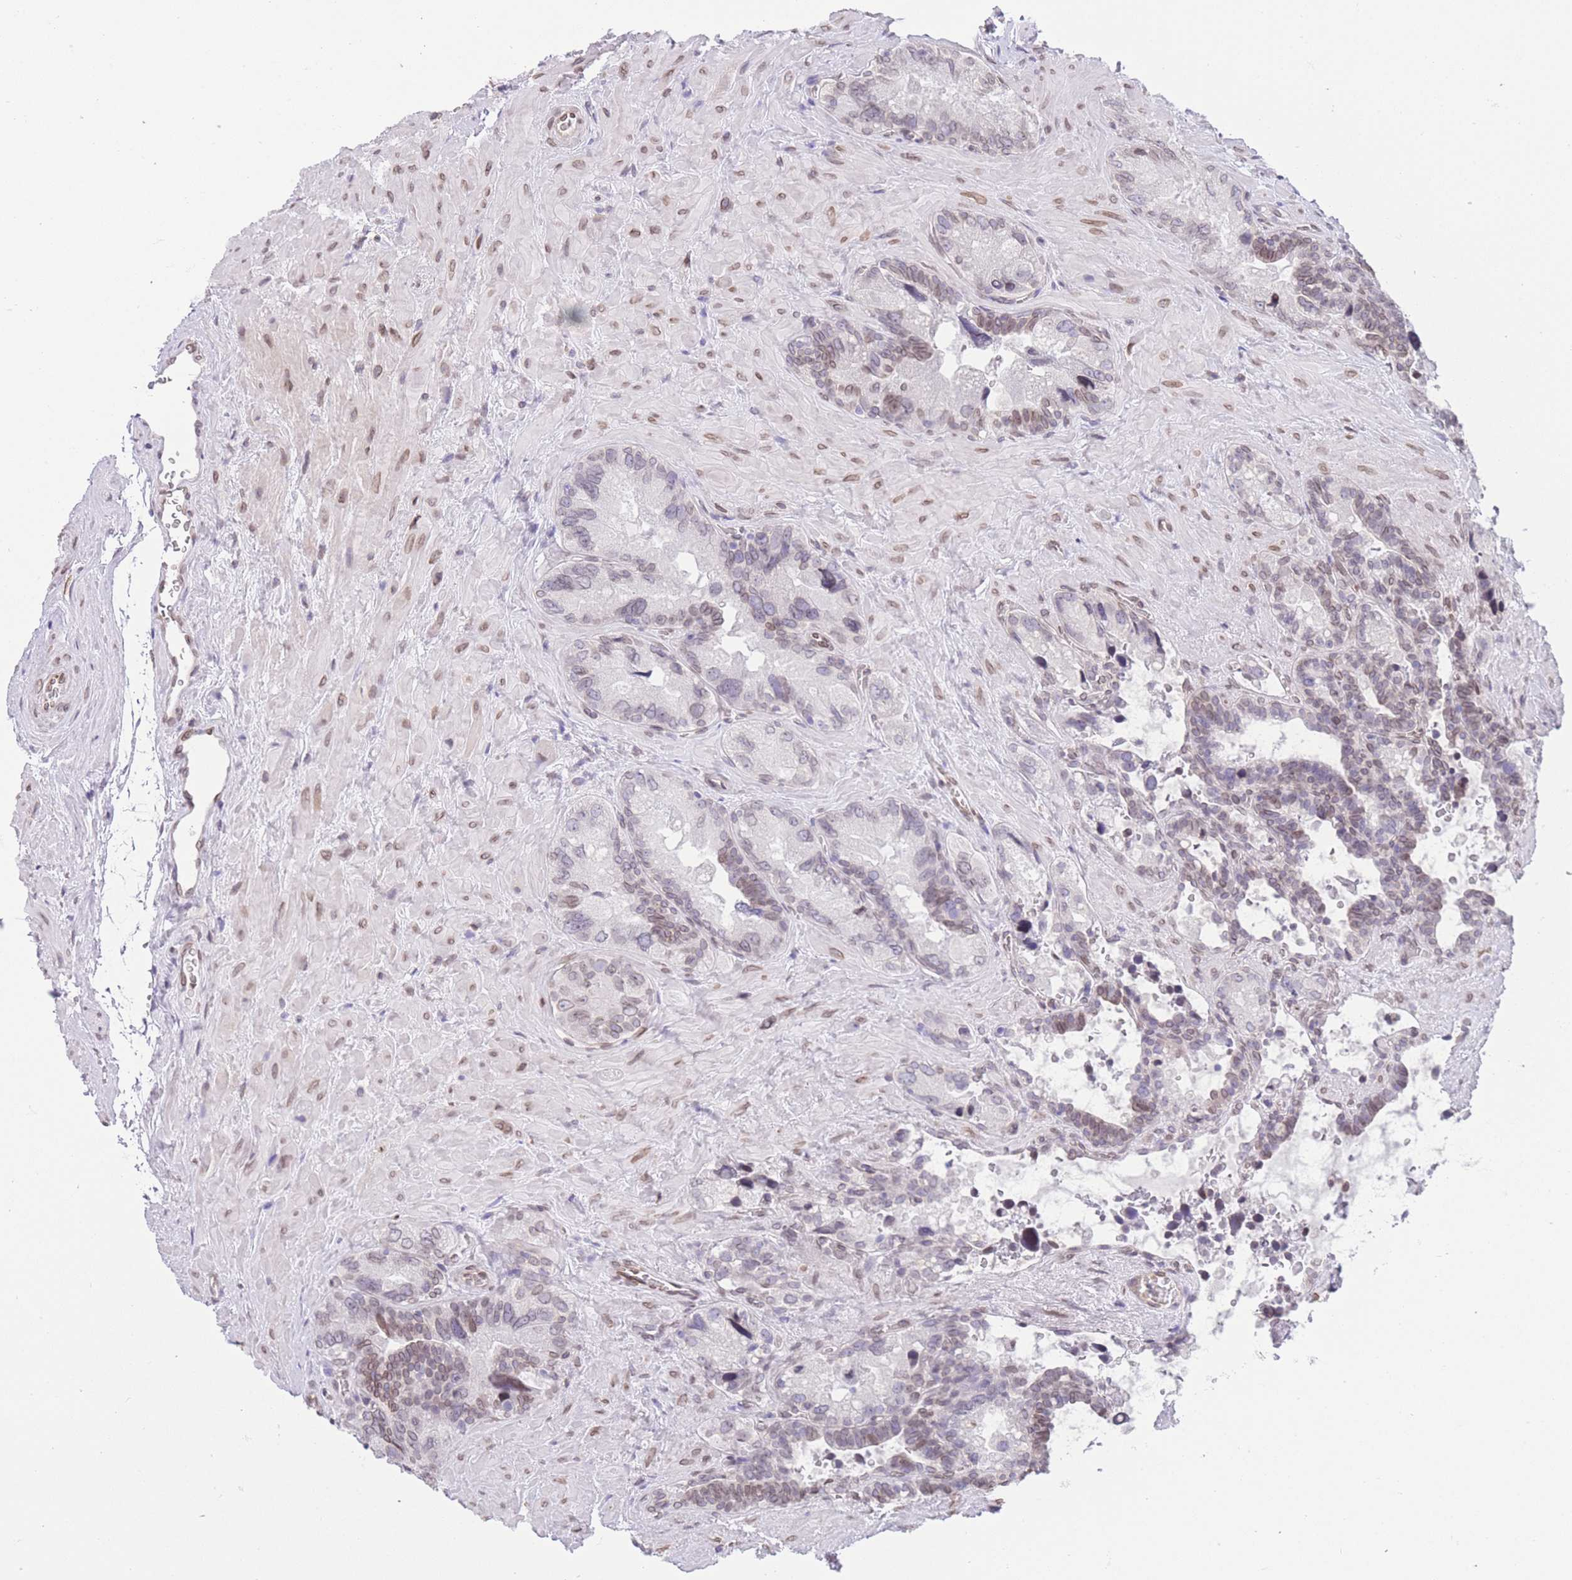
{"staining": {"intensity": "weak", "quantity": ">75%", "location": "nuclear"}, "tissue": "seminal vesicle", "cell_type": "Glandular cells", "image_type": "normal", "snomed": [{"axis": "morphology", "description": "Normal tissue, NOS"}, {"axis": "topography", "description": "Seminal veicle"}], "caption": "Immunohistochemical staining of benign human seminal vesicle displays >75% levels of weak nuclear protein staining in approximately >75% of glandular cells. The staining is performed using DAB (3,3'-diaminobenzidine) brown chromogen to label protein expression. The nuclei are counter-stained blue using hematoxylin.", "gene": "OR10AD1", "patient": {"sex": "male", "age": 68}}